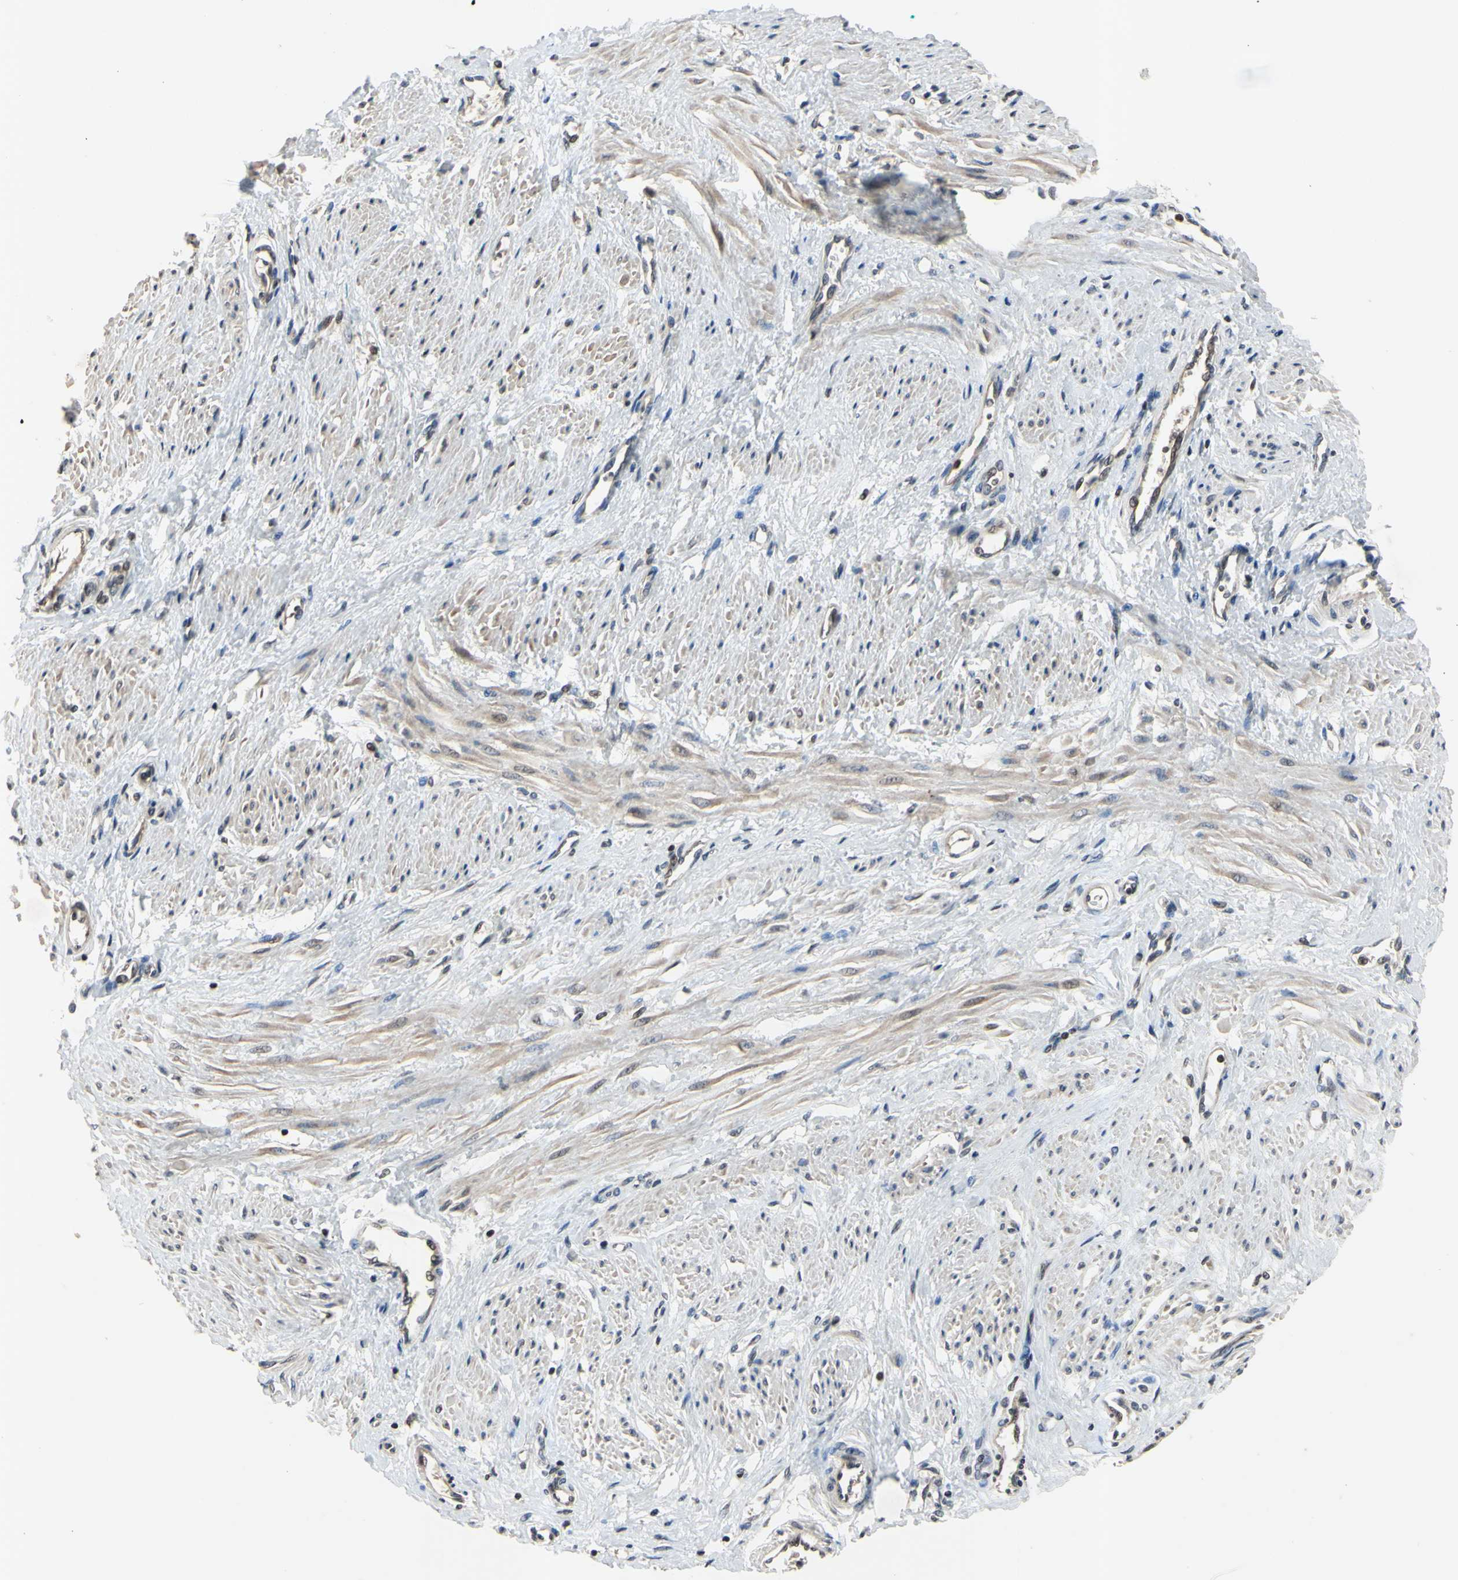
{"staining": {"intensity": "weak", "quantity": "25%-75%", "location": "cytoplasmic/membranous"}, "tissue": "smooth muscle", "cell_type": "Smooth muscle cells", "image_type": "normal", "snomed": [{"axis": "morphology", "description": "Normal tissue, NOS"}, {"axis": "topography", "description": "Smooth muscle"}, {"axis": "topography", "description": "Uterus"}], "caption": "Immunohistochemistry image of unremarkable smooth muscle: smooth muscle stained using IHC shows low levels of weak protein expression localized specifically in the cytoplasmic/membranous of smooth muscle cells, appearing as a cytoplasmic/membranous brown color.", "gene": "ARG1", "patient": {"sex": "female", "age": 39}}